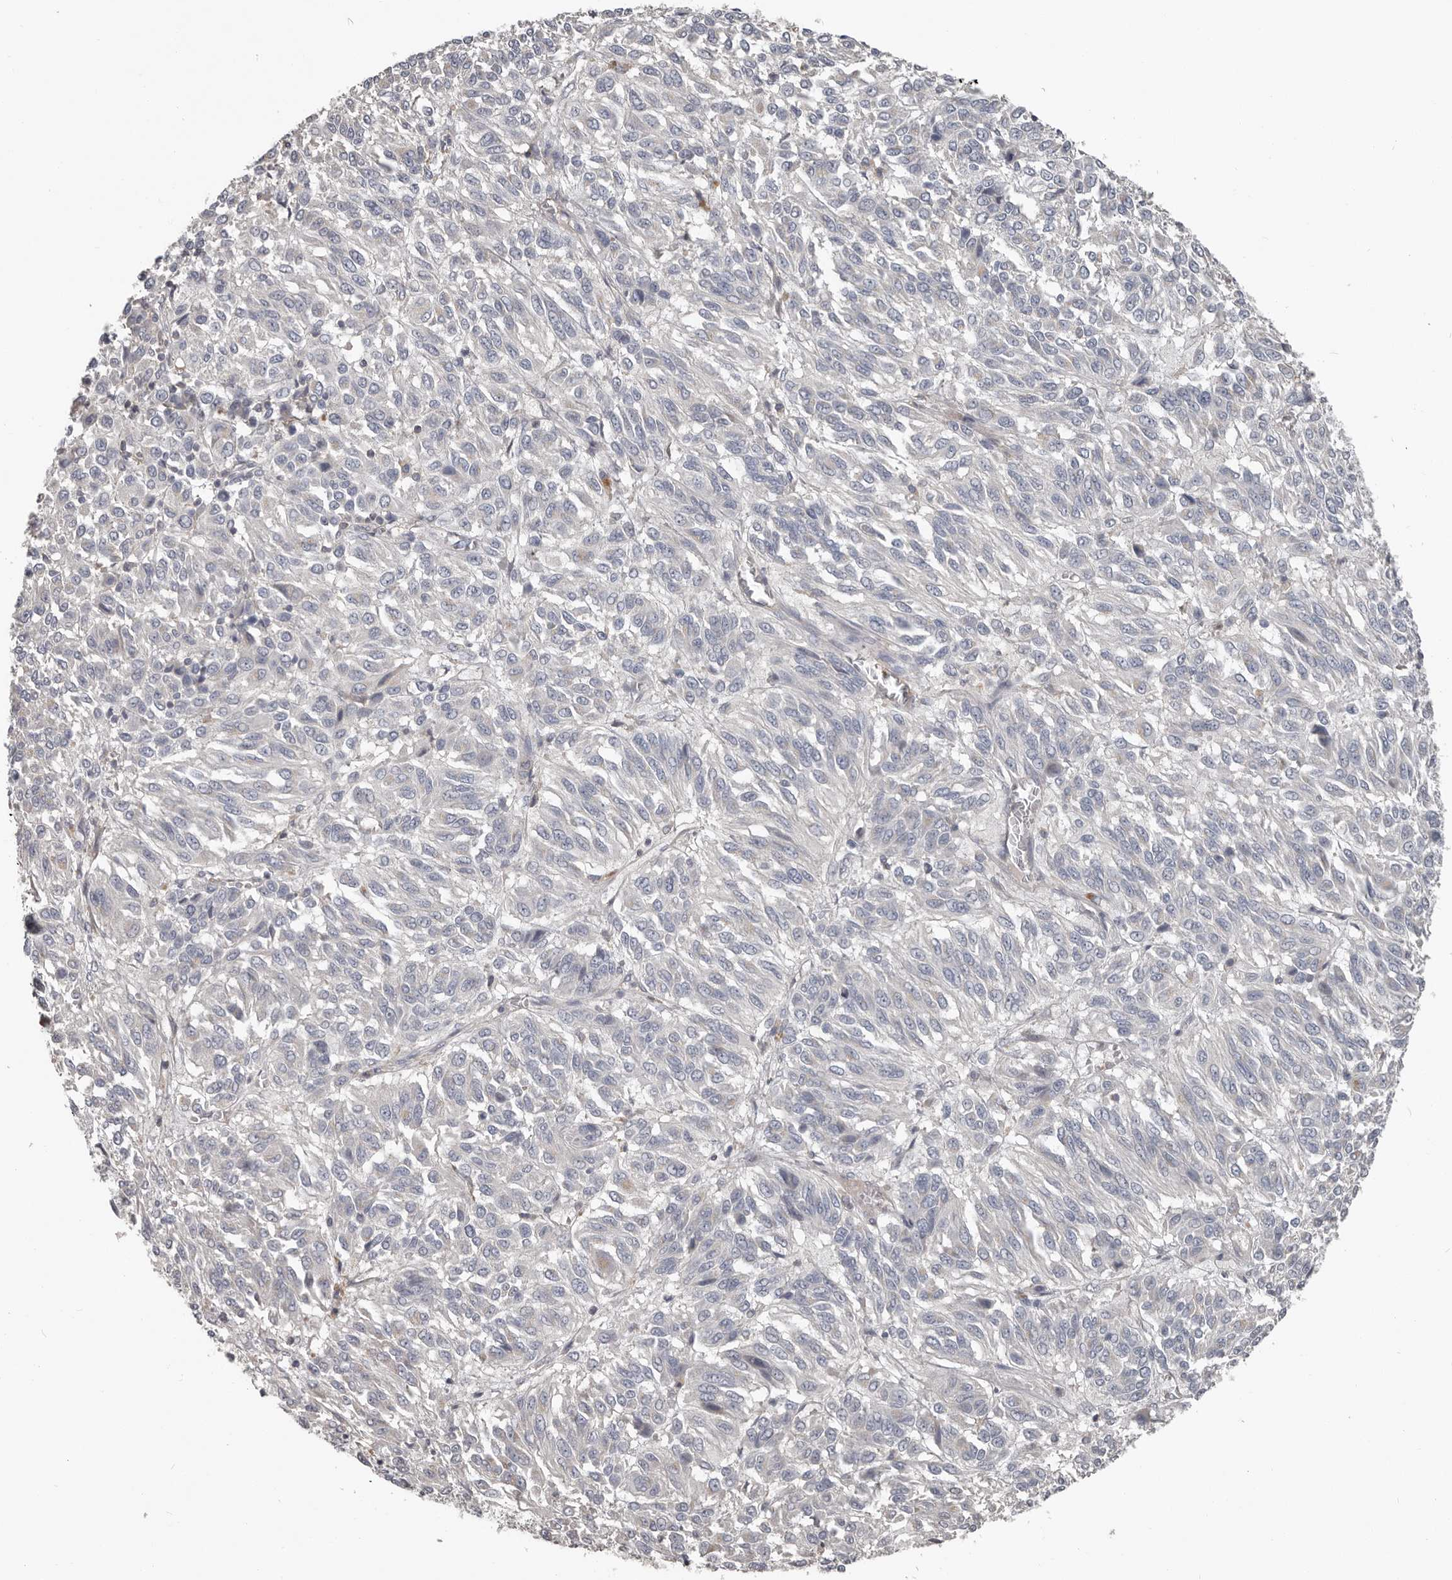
{"staining": {"intensity": "negative", "quantity": "none", "location": "none"}, "tissue": "melanoma", "cell_type": "Tumor cells", "image_type": "cancer", "snomed": [{"axis": "morphology", "description": "Malignant melanoma, Metastatic site"}, {"axis": "topography", "description": "Lung"}], "caption": "Malignant melanoma (metastatic site) was stained to show a protein in brown. There is no significant positivity in tumor cells. (IHC, brightfield microscopy, high magnification).", "gene": "CA6", "patient": {"sex": "male", "age": 64}}